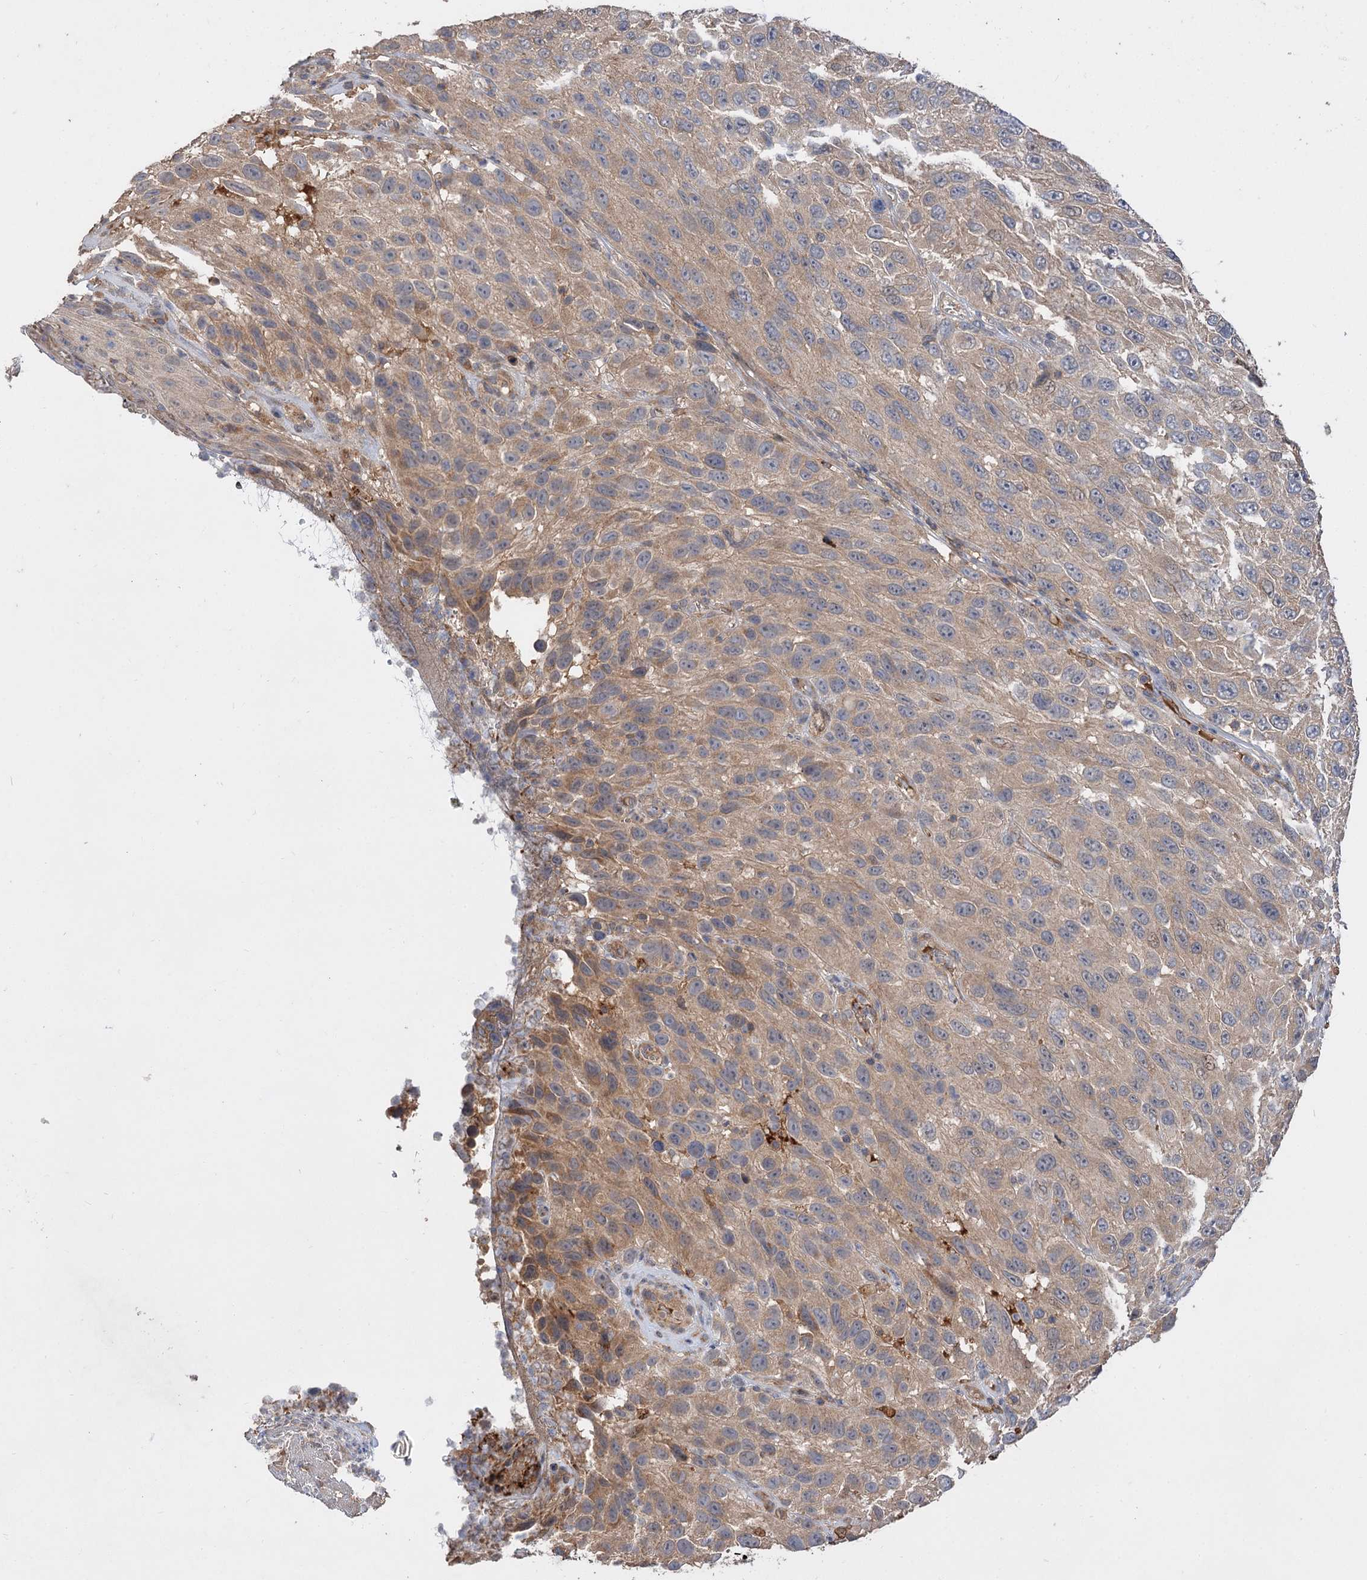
{"staining": {"intensity": "weak", "quantity": "25%-75%", "location": "cytoplasmic/membranous"}, "tissue": "melanoma", "cell_type": "Tumor cells", "image_type": "cancer", "snomed": [{"axis": "morphology", "description": "Malignant melanoma, NOS"}, {"axis": "topography", "description": "Skin"}], "caption": "The immunohistochemical stain highlights weak cytoplasmic/membranous staining in tumor cells of malignant melanoma tissue.", "gene": "FBXW8", "patient": {"sex": "female", "age": 96}}